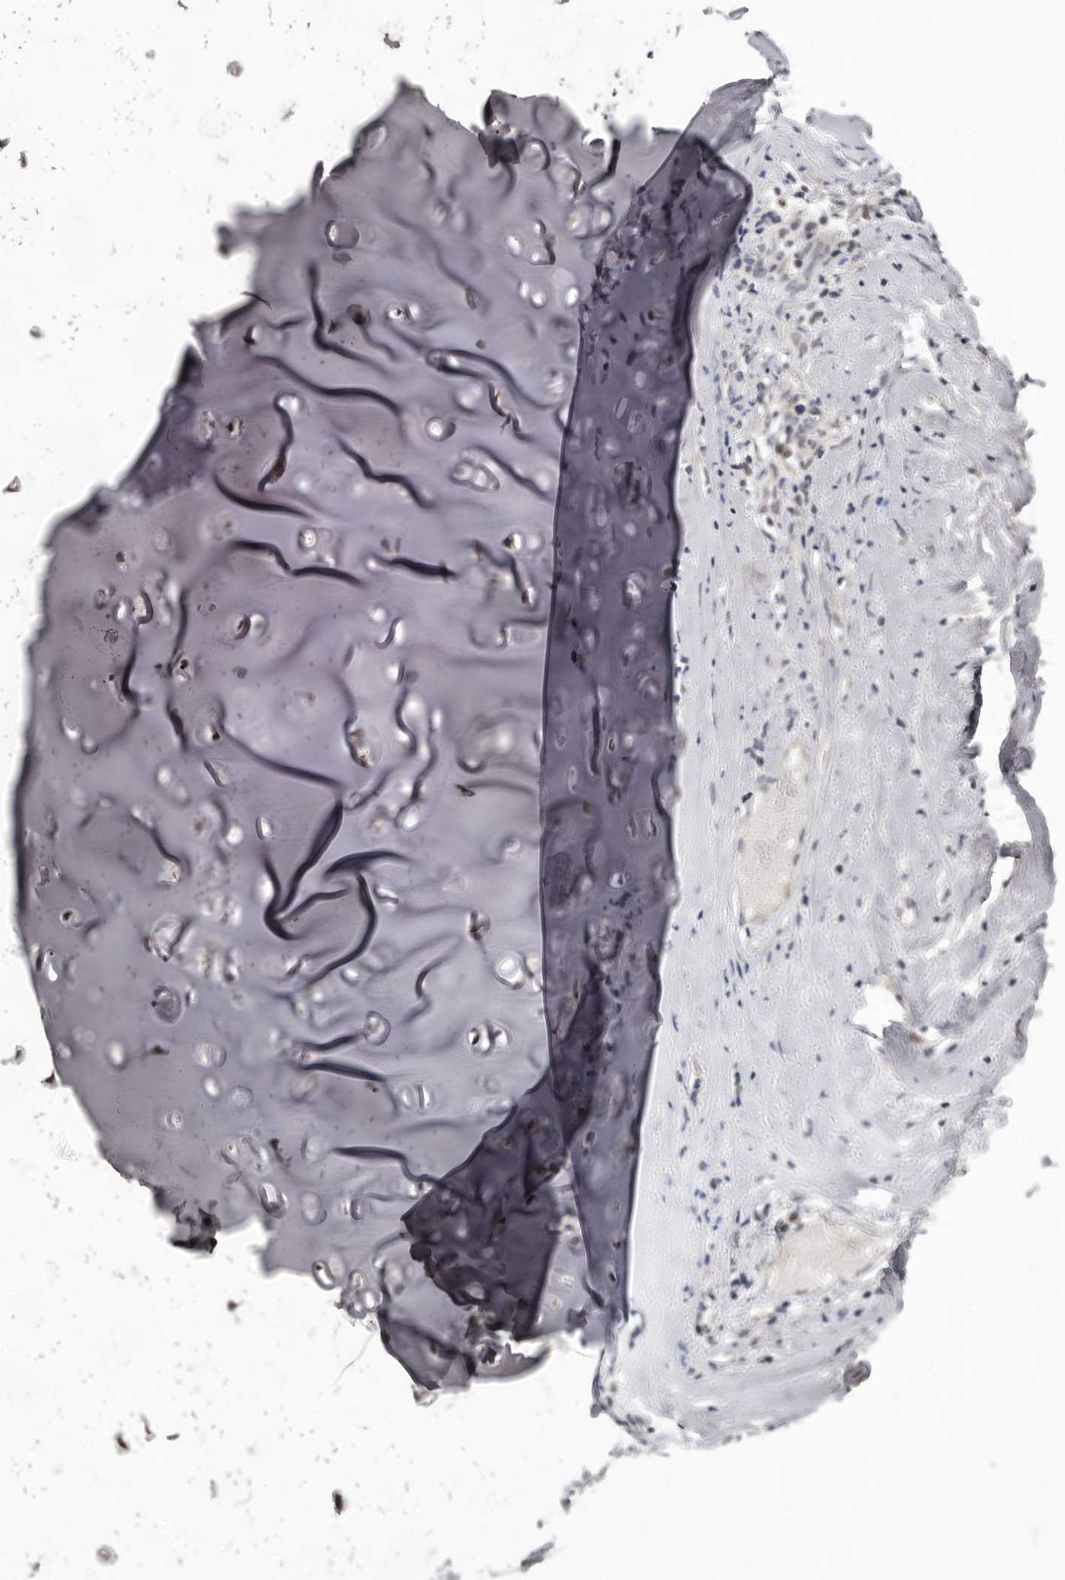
{"staining": {"intensity": "negative", "quantity": "none", "location": "none"}, "tissue": "adipose tissue", "cell_type": "Adipocytes", "image_type": "normal", "snomed": [{"axis": "morphology", "description": "Normal tissue, NOS"}, {"axis": "morphology", "description": "Basal cell carcinoma"}, {"axis": "topography", "description": "Cartilage tissue"}, {"axis": "topography", "description": "Nasopharynx"}, {"axis": "topography", "description": "Oral tissue"}], "caption": "Human adipose tissue stained for a protein using IHC shows no expression in adipocytes.", "gene": "C1orf50", "patient": {"sex": "female", "age": 77}}